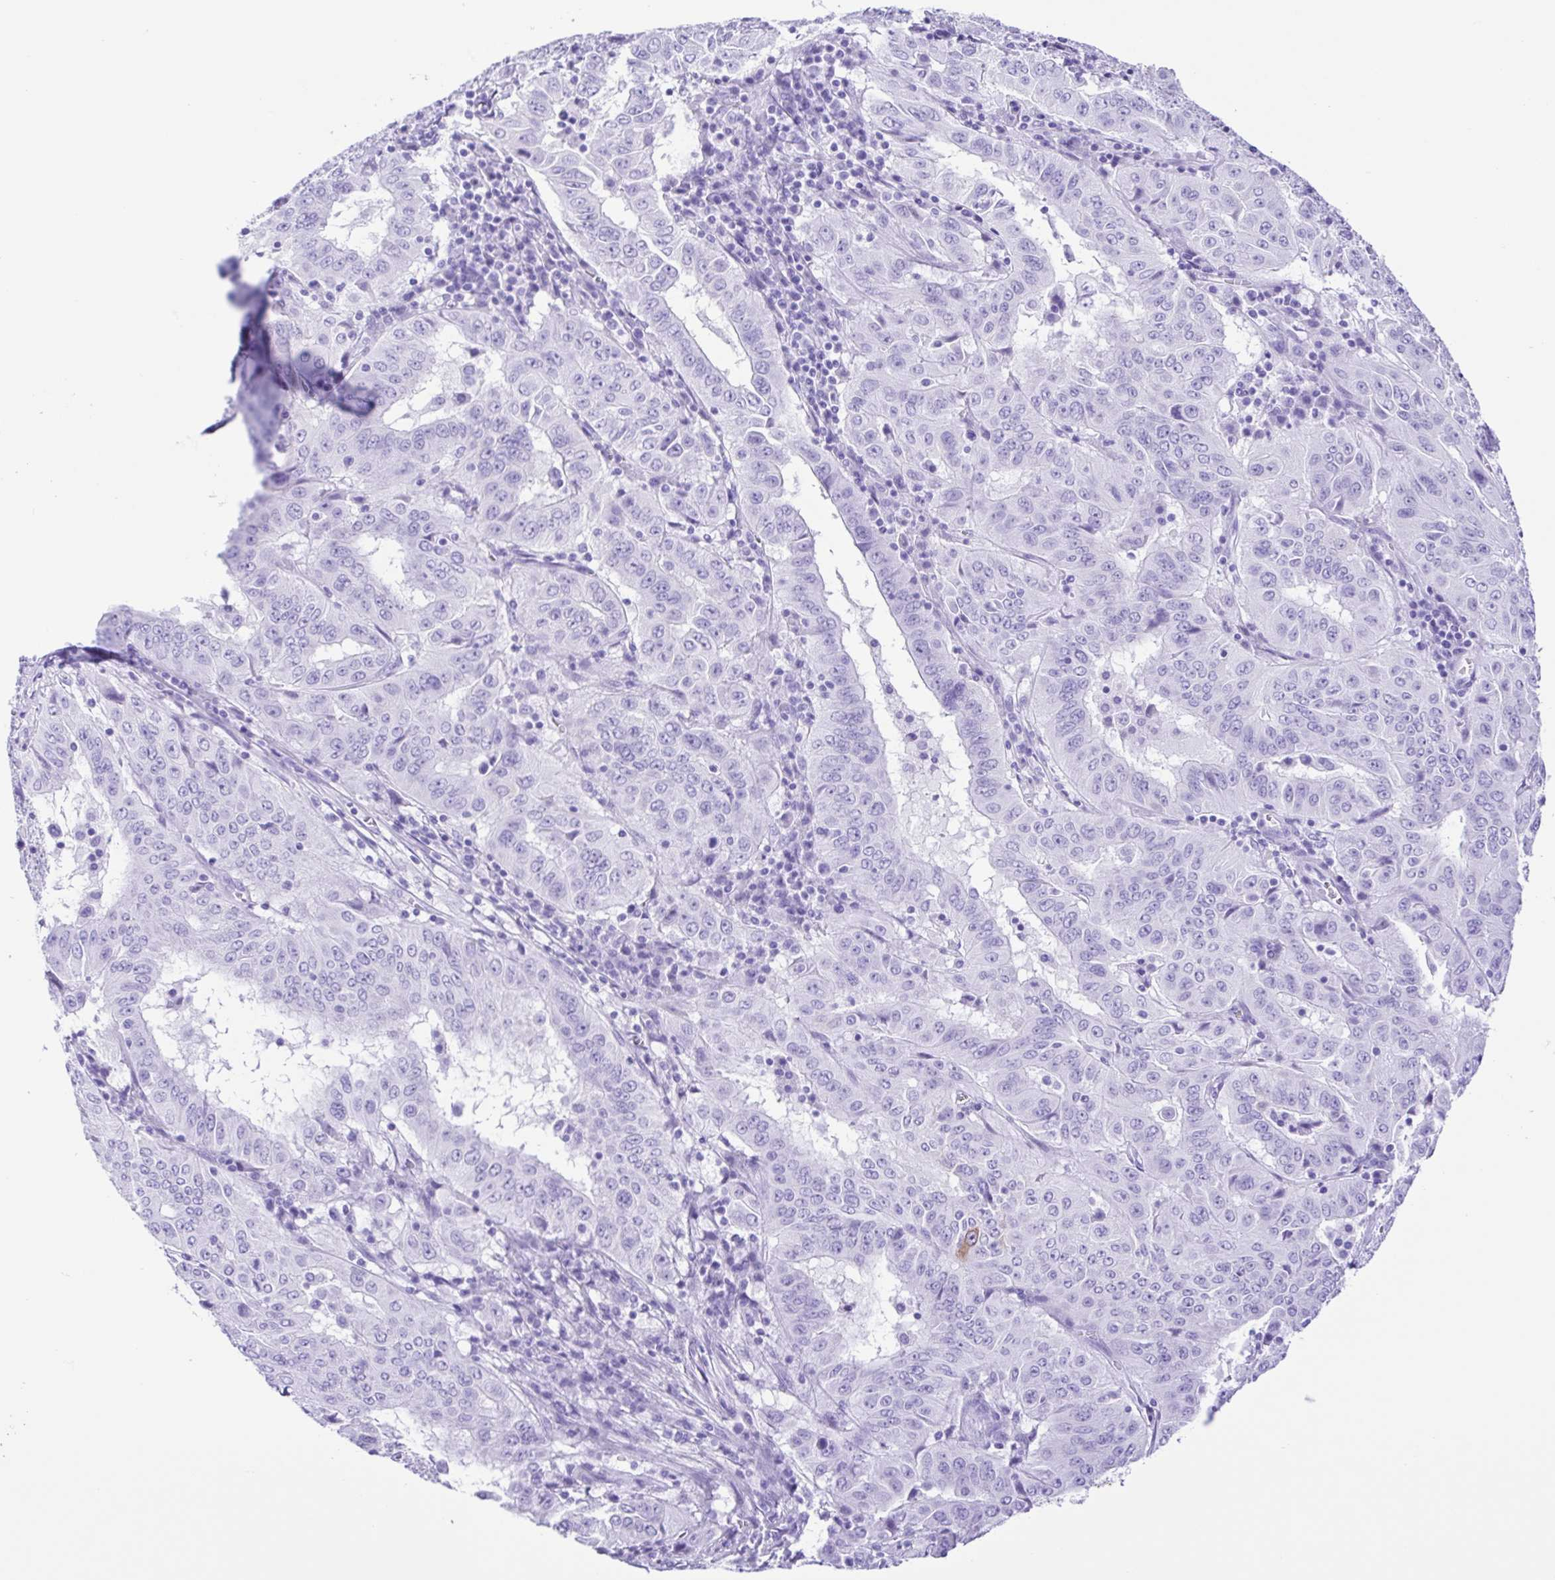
{"staining": {"intensity": "negative", "quantity": "none", "location": "none"}, "tissue": "pancreatic cancer", "cell_type": "Tumor cells", "image_type": "cancer", "snomed": [{"axis": "morphology", "description": "Adenocarcinoma, NOS"}, {"axis": "topography", "description": "Pancreas"}], "caption": "High power microscopy micrograph of an immunohistochemistry photomicrograph of pancreatic cancer, revealing no significant positivity in tumor cells.", "gene": "ERP27", "patient": {"sex": "male", "age": 63}}